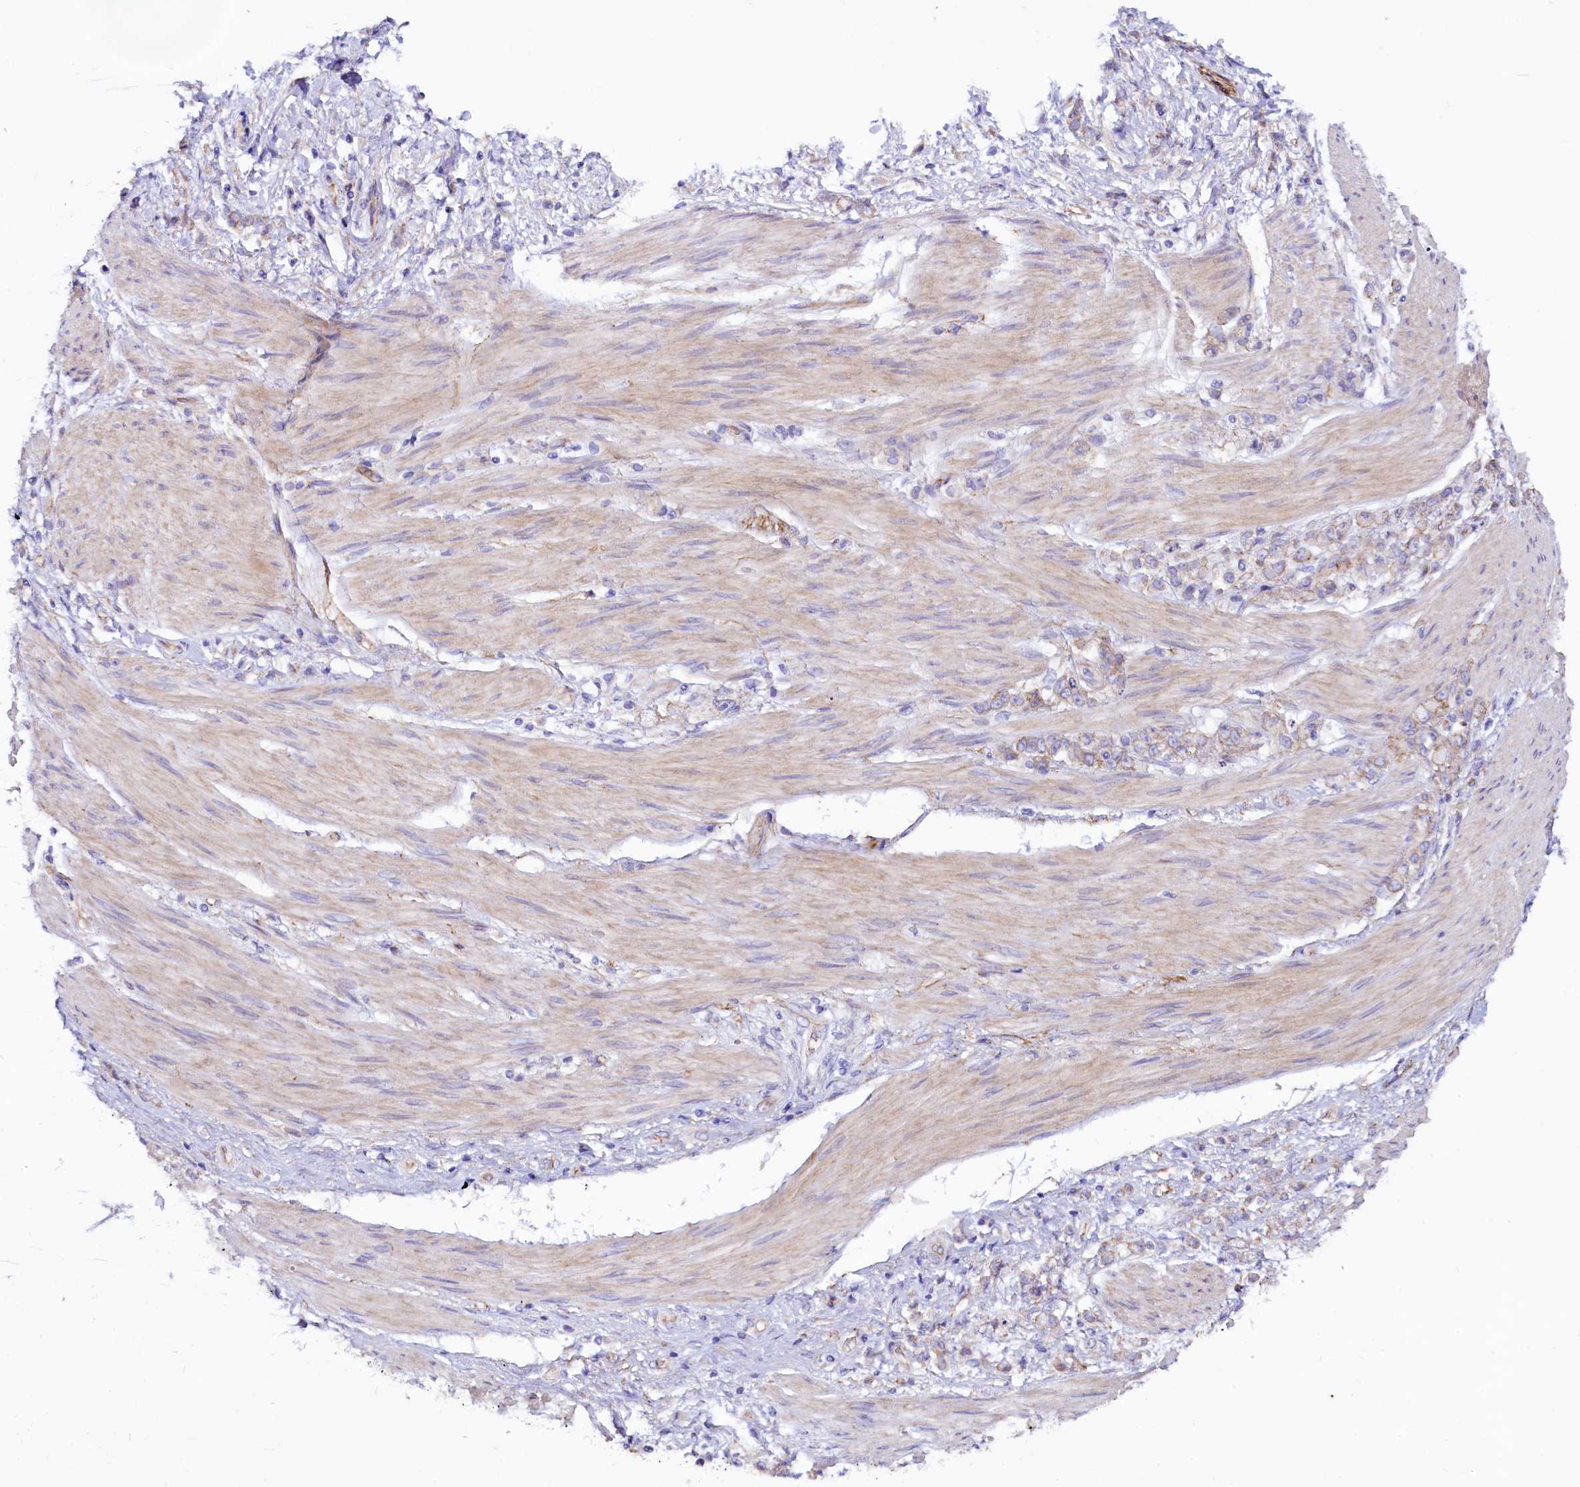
{"staining": {"intensity": "weak", "quantity": "<25%", "location": "cytoplasmic/membranous"}, "tissue": "stomach cancer", "cell_type": "Tumor cells", "image_type": "cancer", "snomed": [{"axis": "morphology", "description": "Adenocarcinoma, NOS"}, {"axis": "topography", "description": "Stomach"}], "caption": "The histopathology image displays no staining of tumor cells in stomach adenocarcinoma.", "gene": "SLF1", "patient": {"sex": "female", "age": 60}}